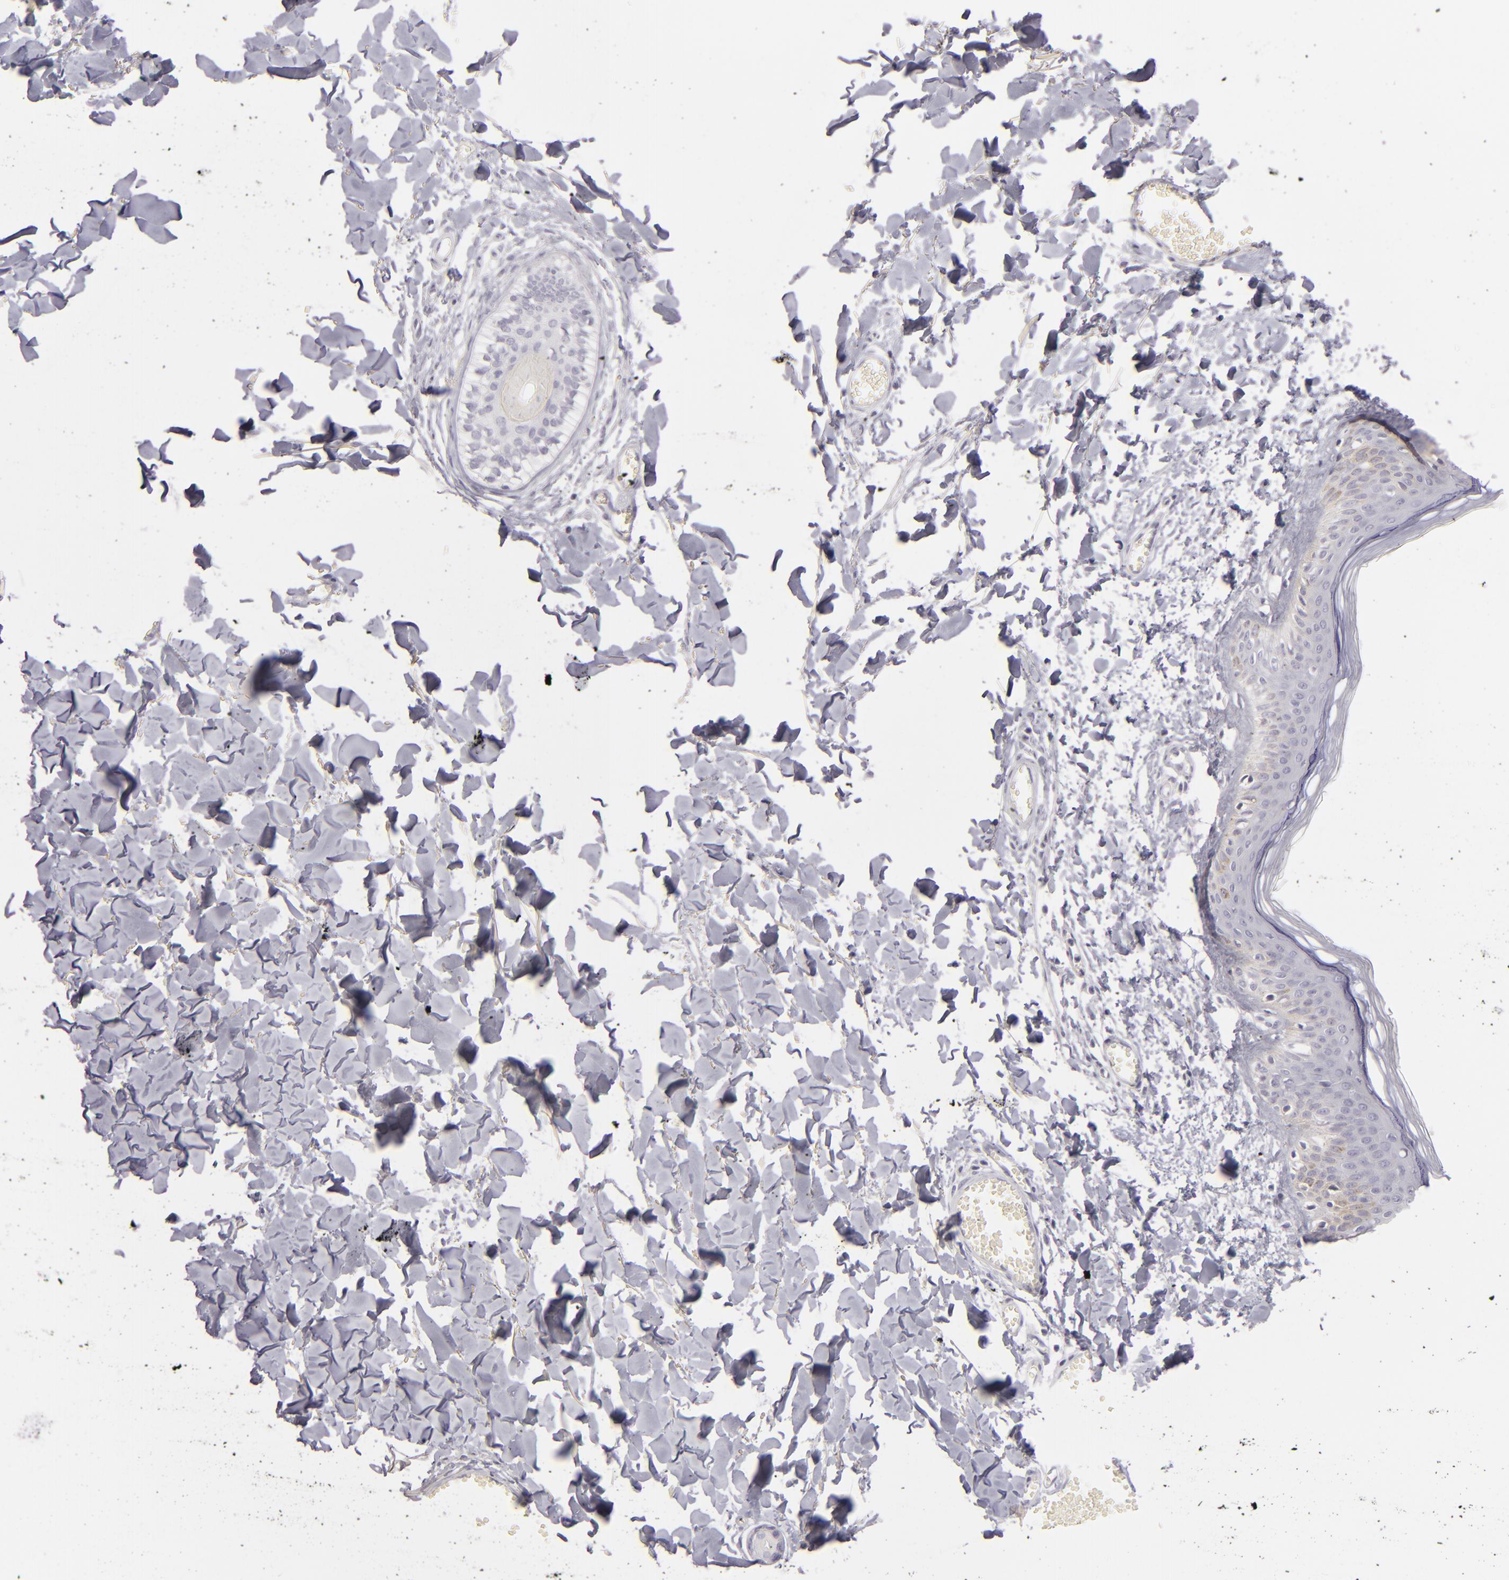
{"staining": {"intensity": "negative", "quantity": "none", "location": "none"}, "tissue": "skin", "cell_type": "Fibroblasts", "image_type": "normal", "snomed": [{"axis": "morphology", "description": "Normal tissue, NOS"}, {"axis": "morphology", "description": "Sarcoma, NOS"}, {"axis": "topography", "description": "Skin"}, {"axis": "topography", "description": "Soft tissue"}], "caption": "Skin stained for a protein using immunohistochemistry shows no staining fibroblasts.", "gene": "CDX2", "patient": {"sex": "female", "age": 51}}